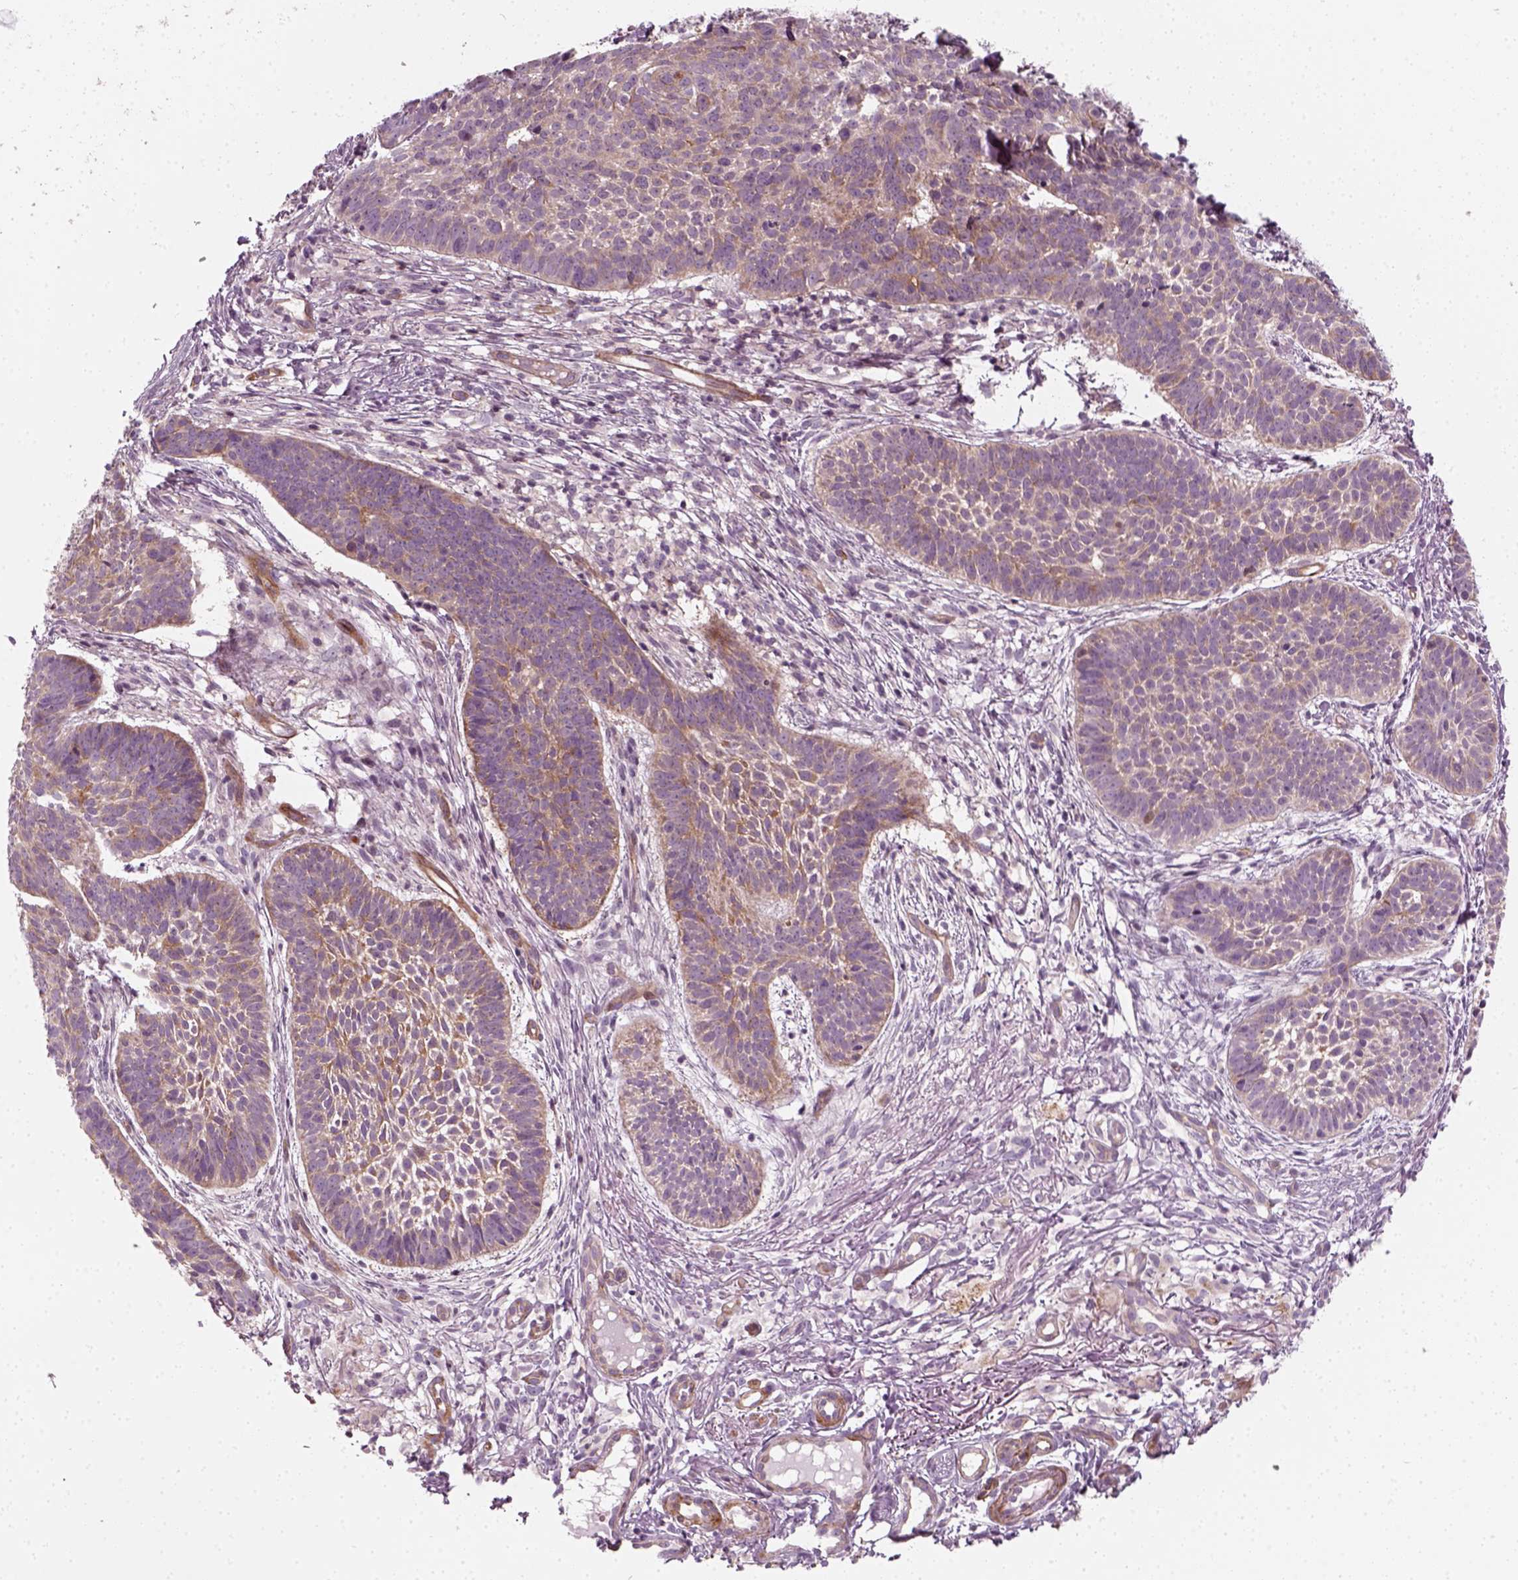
{"staining": {"intensity": "weak", "quantity": "25%-75%", "location": "cytoplasmic/membranous"}, "tissue": "skin cancer", "cell_type": "Tumor cells", "image_type": "cancer", "snomed": [{"axis": "morphology", "description": "Basal cell carcinoma"}, {"axis": "topography", "description": "Skin"}], "caption": "Protein staining demonstrates weak cytoplasmic/membranous staining in about 25%-75% of tumor cells in skin cancer.", "gene": "DNASE1L1", "patient": {"sex": "male", "age": 72}}